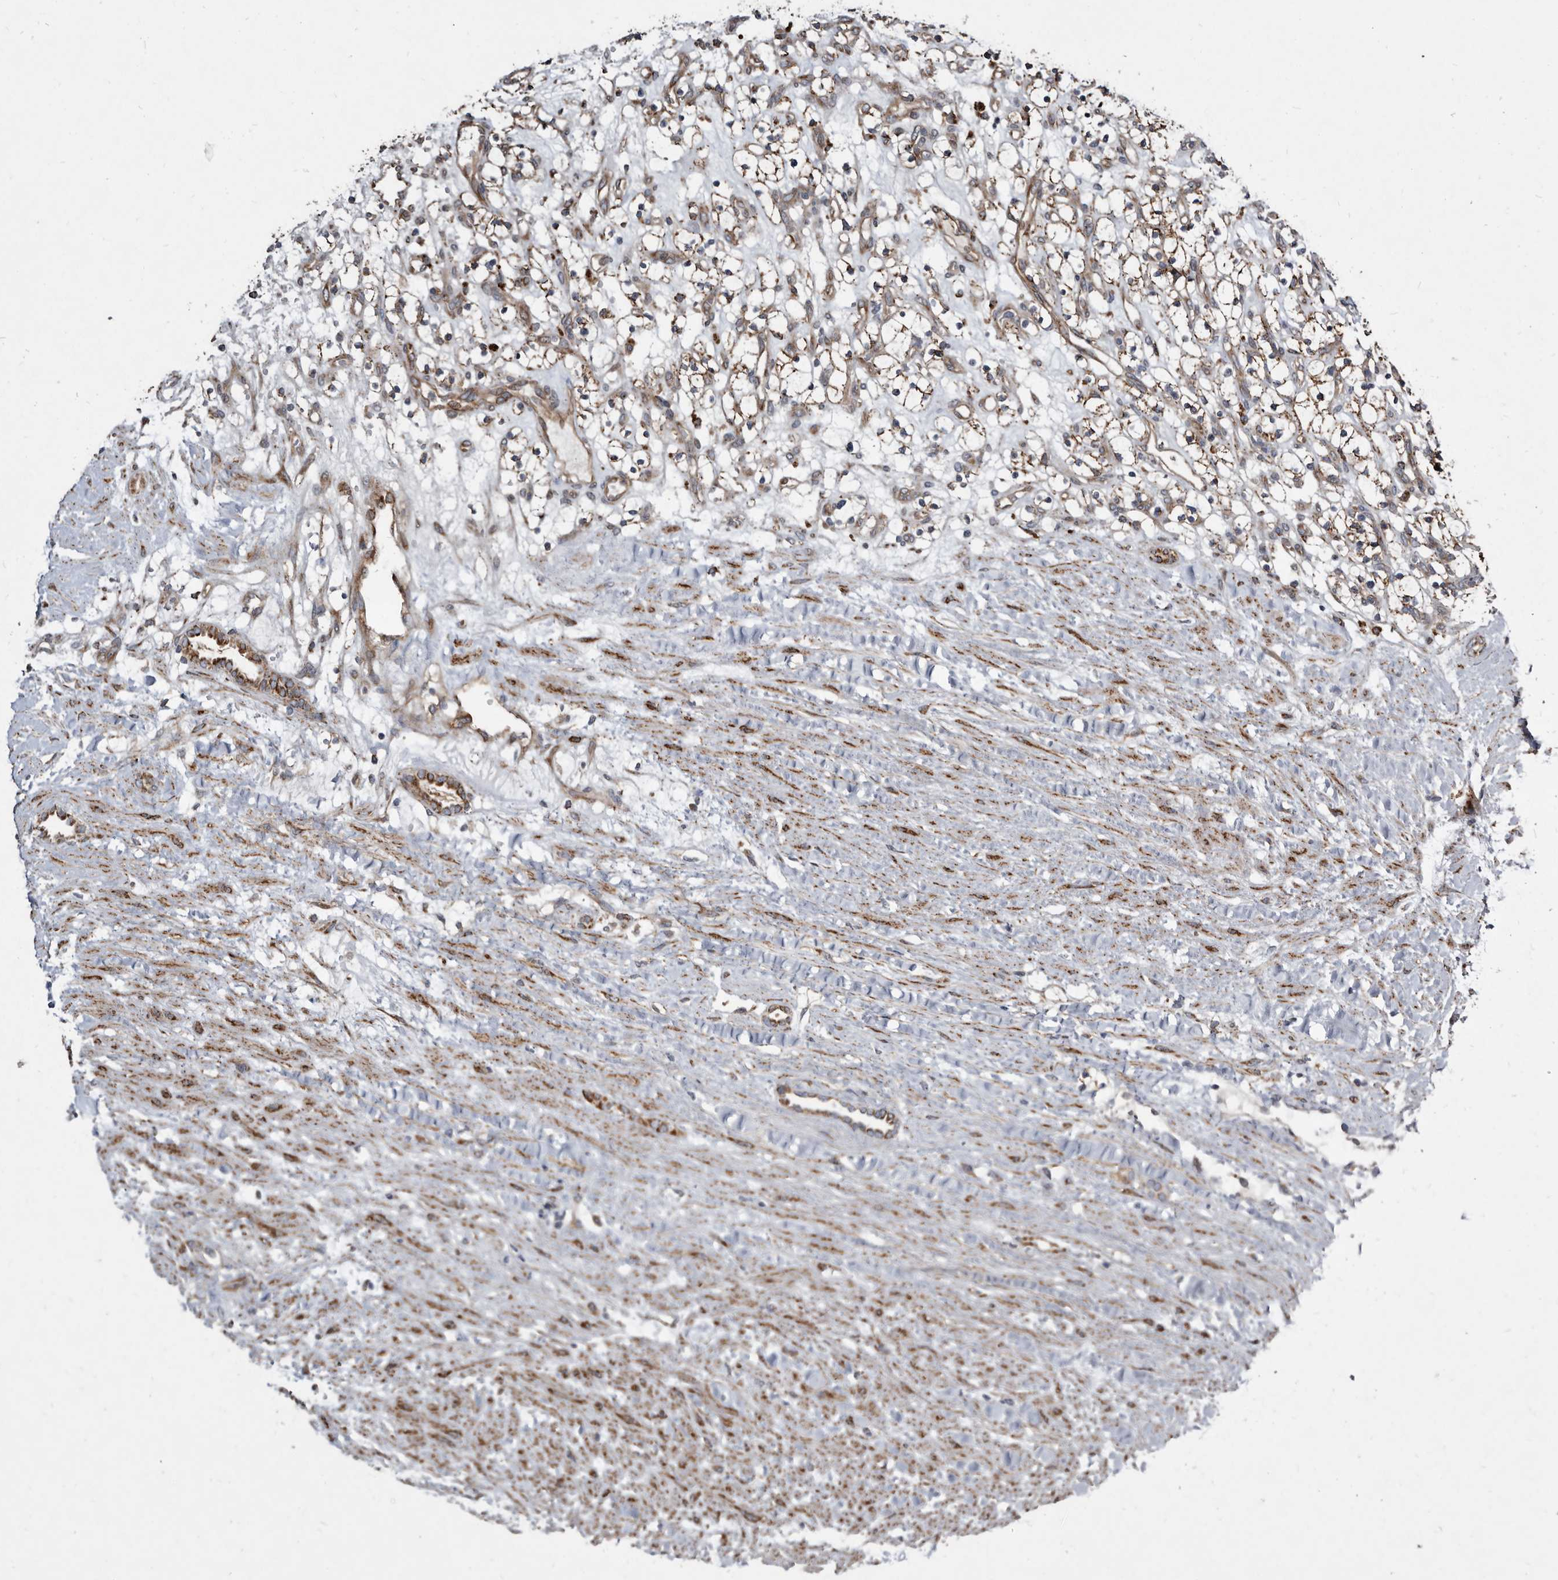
{"staining": {"intensity": "weak", "quantity": ">75%", "location": "cytoplasmic/membranous"}, "tissue": "renal cancer", "cell_type": "Tumor cells", "image_type": "cancer", "snomed": [{"axis": "morphology", "description": "Adenocarcinoma, NOS"}, {"axis": "topography", "description": "Kidney"}], "caption": "About >75% of tumor cells in human adenocarcinoma (renal) show weak cytoplasmic/membranous protein positivity as visualized by brown immunohistochemical staining.", "gene": "CTSA", "patient": {"sex": "female", "age": 57}}